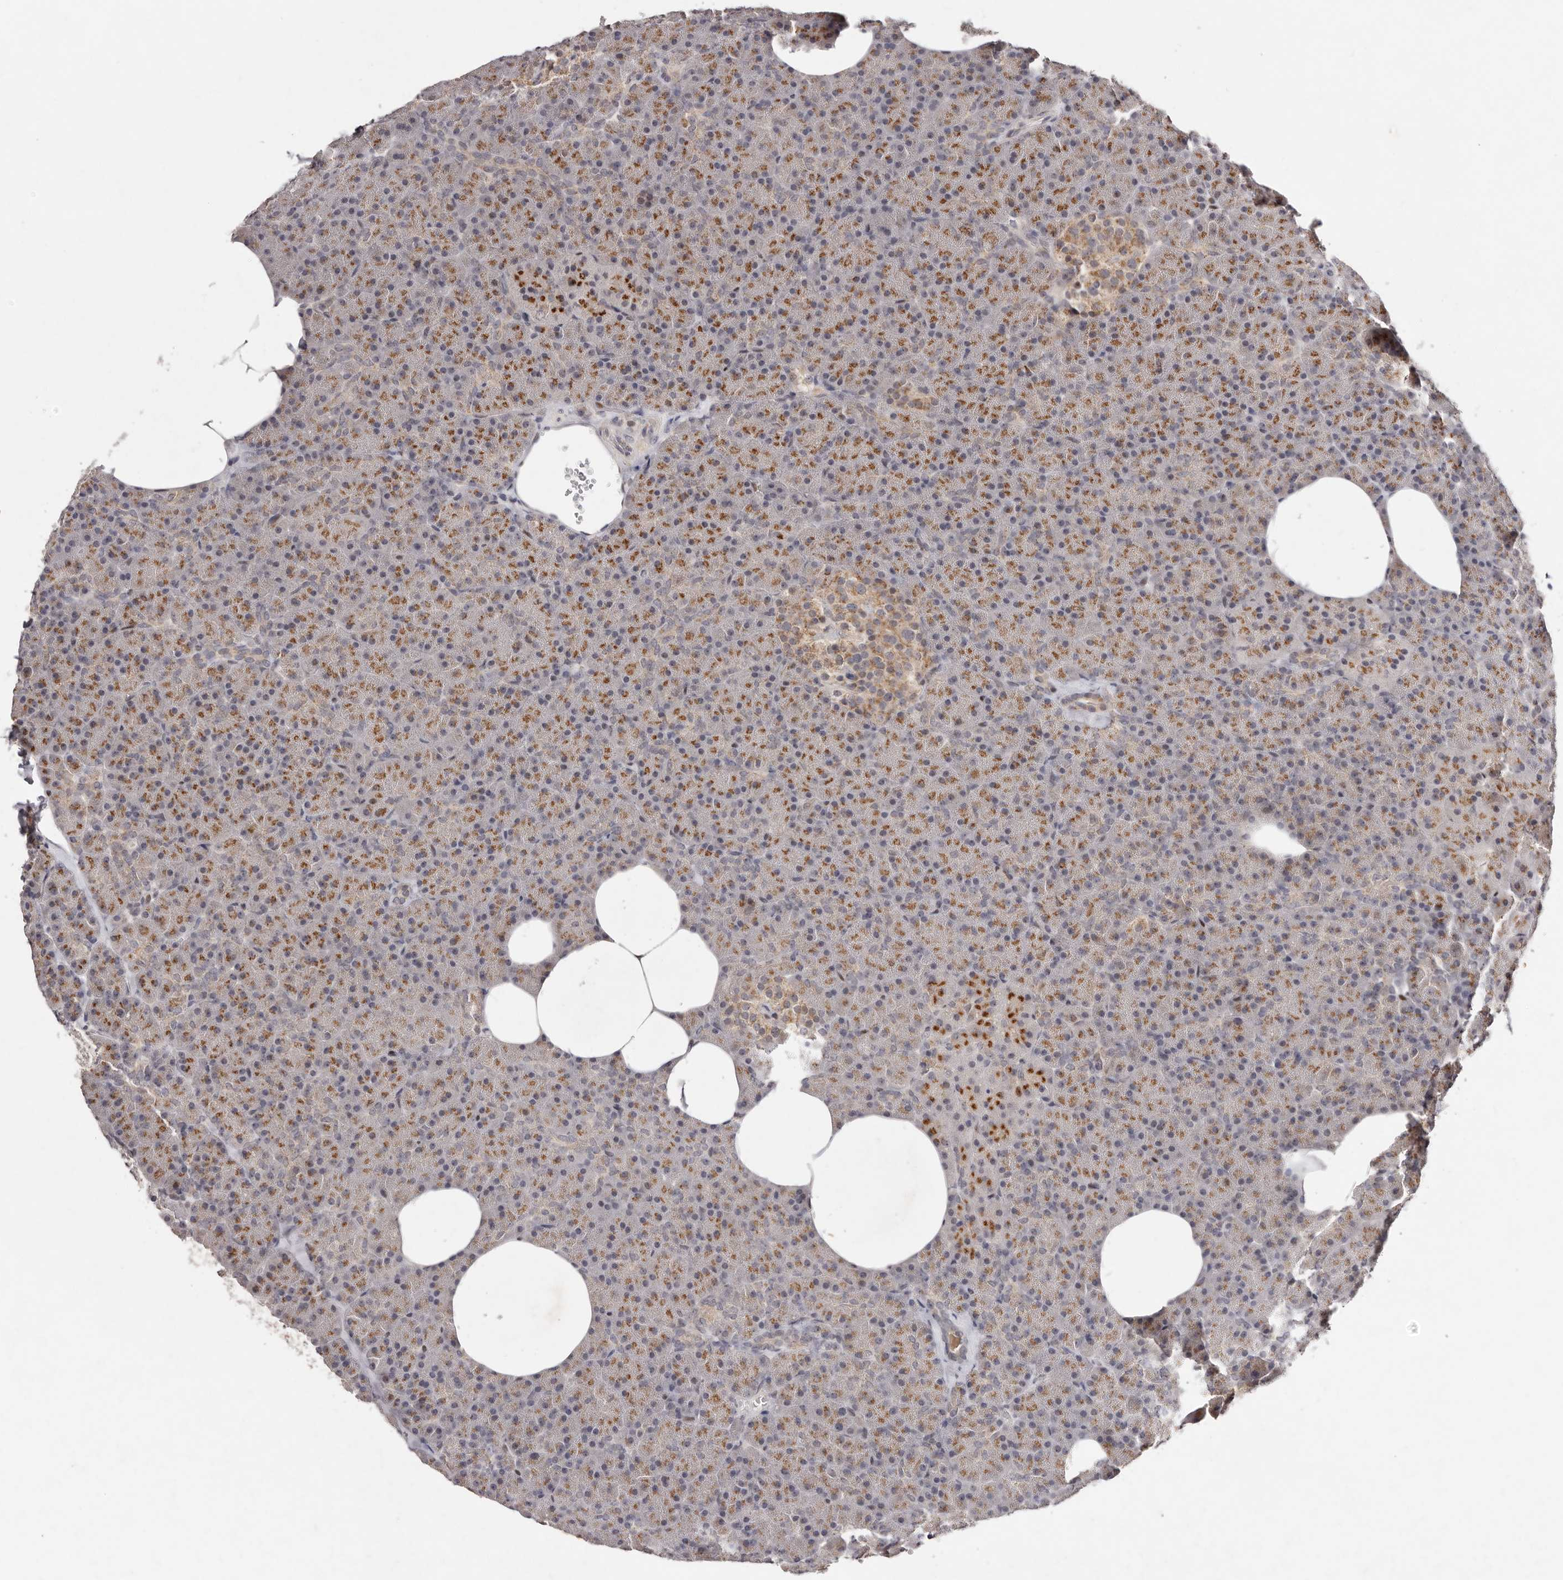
{"staining": {"intensity": "moderate", "quantity": ">75%", "location": "cytoplasmic/membranous"}, "tissue": "pancreas", "cell_type": "Exocrine glandular cells", "image_type": "normal", "snomed": [{"axis": "morphology", "description": "Normal tissue, NOS"}, {"axis": "morphology", "description": "Carcinoid, malignant, NOS"}, {"axis": "topography", "description": "Pancreas"}], "caption": "A micrograph of pancreas stained for a protein reveals moderate cytoplasmic/membranous brown staining in exocrine glandular cells. Nuclei are stained in blue.", "gene": "KLF7", "patient": {"sex": "female", "age": 35}}